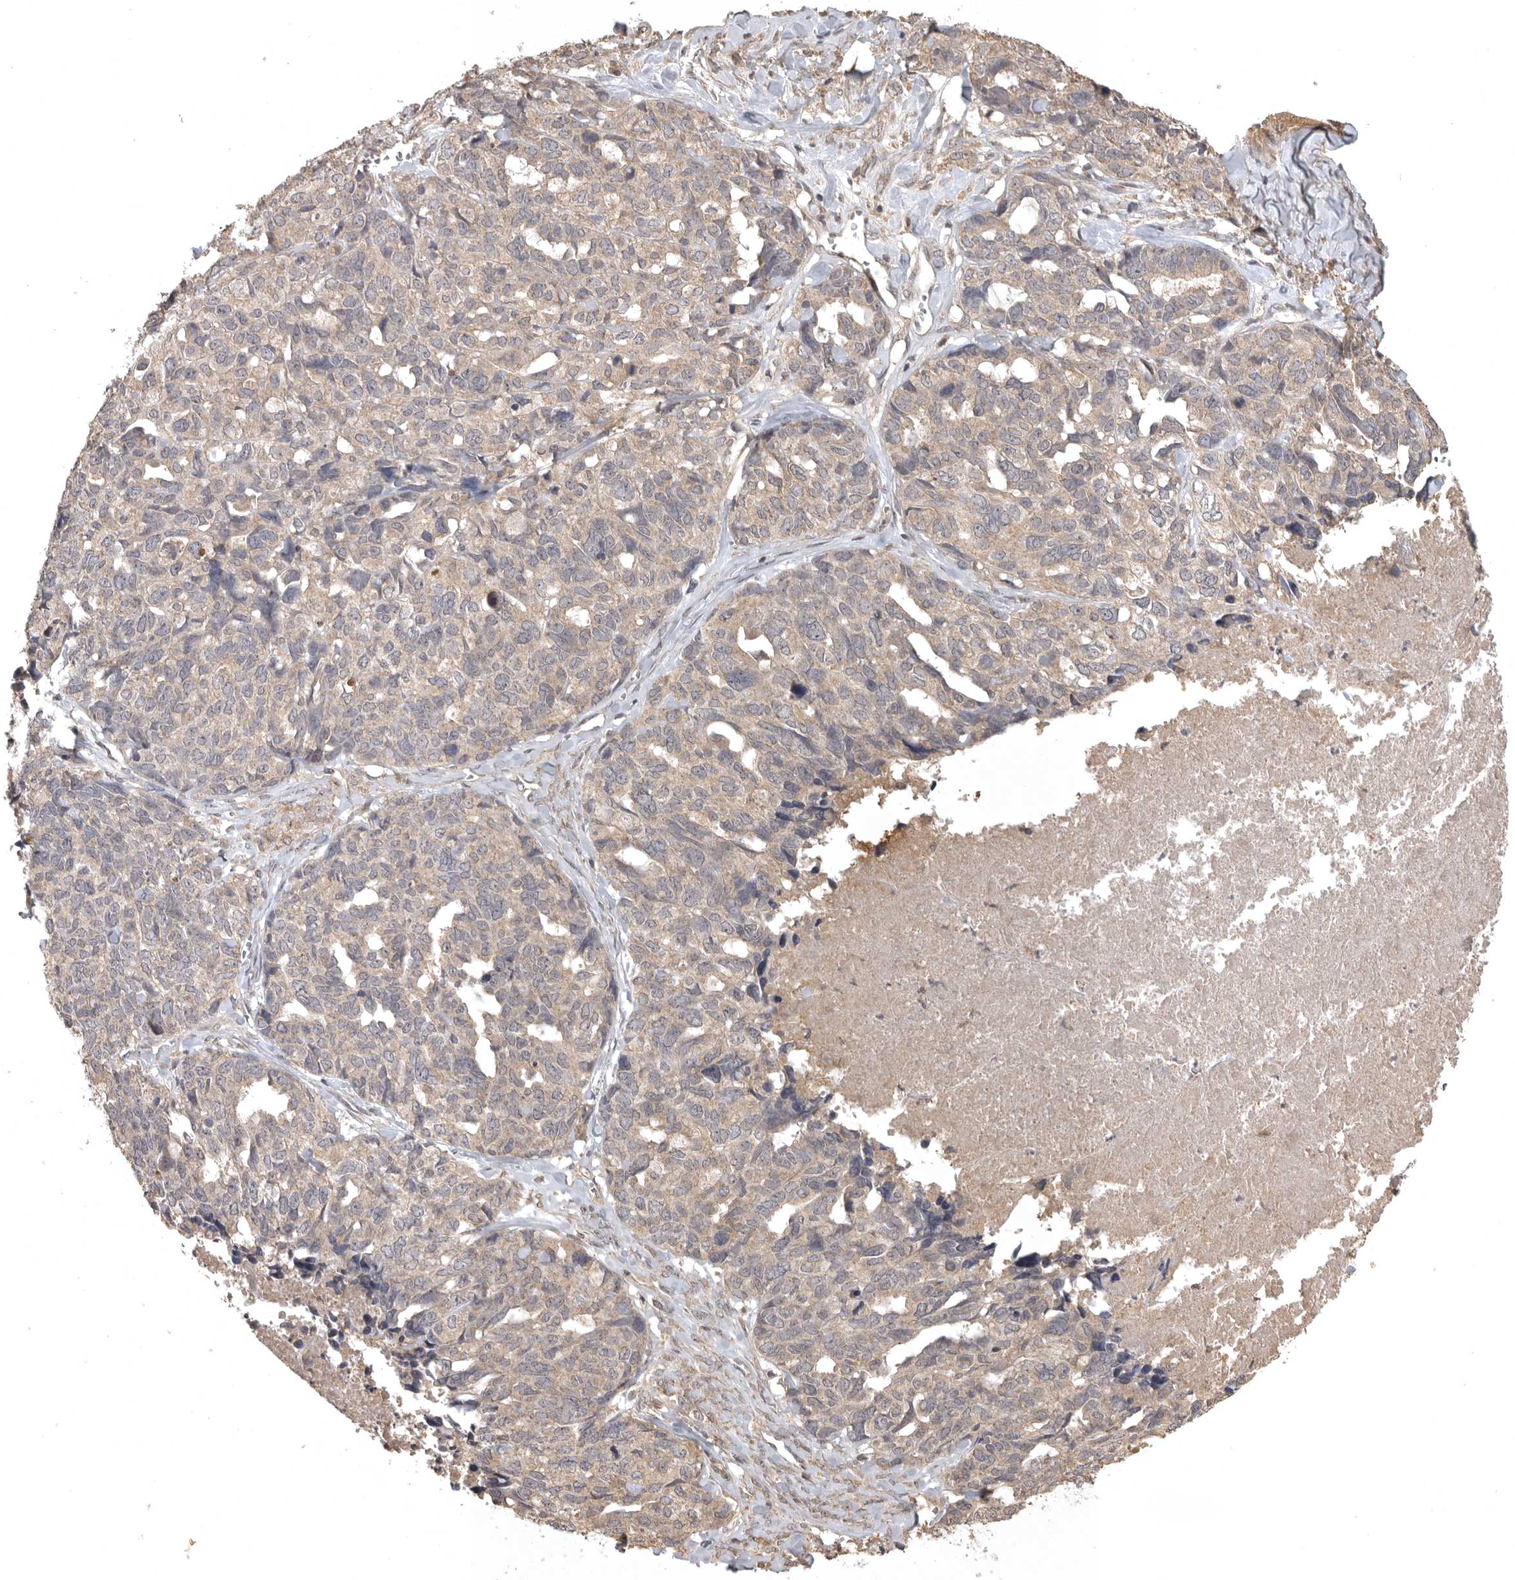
{"staining": {"intensity": "weak", "quantity": ">75%", "location": "cytoplasmic/membranous"}, "tissue": "ovarian cancer", "cell_type": "Tumor cells", "image_type": "cancer", "snomed": [{"axis": "morphology", "description": "Cystadenocarcinoma, serous, NOS"}, {"axis": "topography", "description": "Ovary"}], "caption": "The histopathology image reveals immunohistochemical staining of ovarian cancer (serous cystadenocarcinoma). There is weak cytoplasmic/membranous positivity is seen in about >75% of tumor cells.", "gene": "ADAMTS4", "patient": {"sex": "female", "age": 79}}